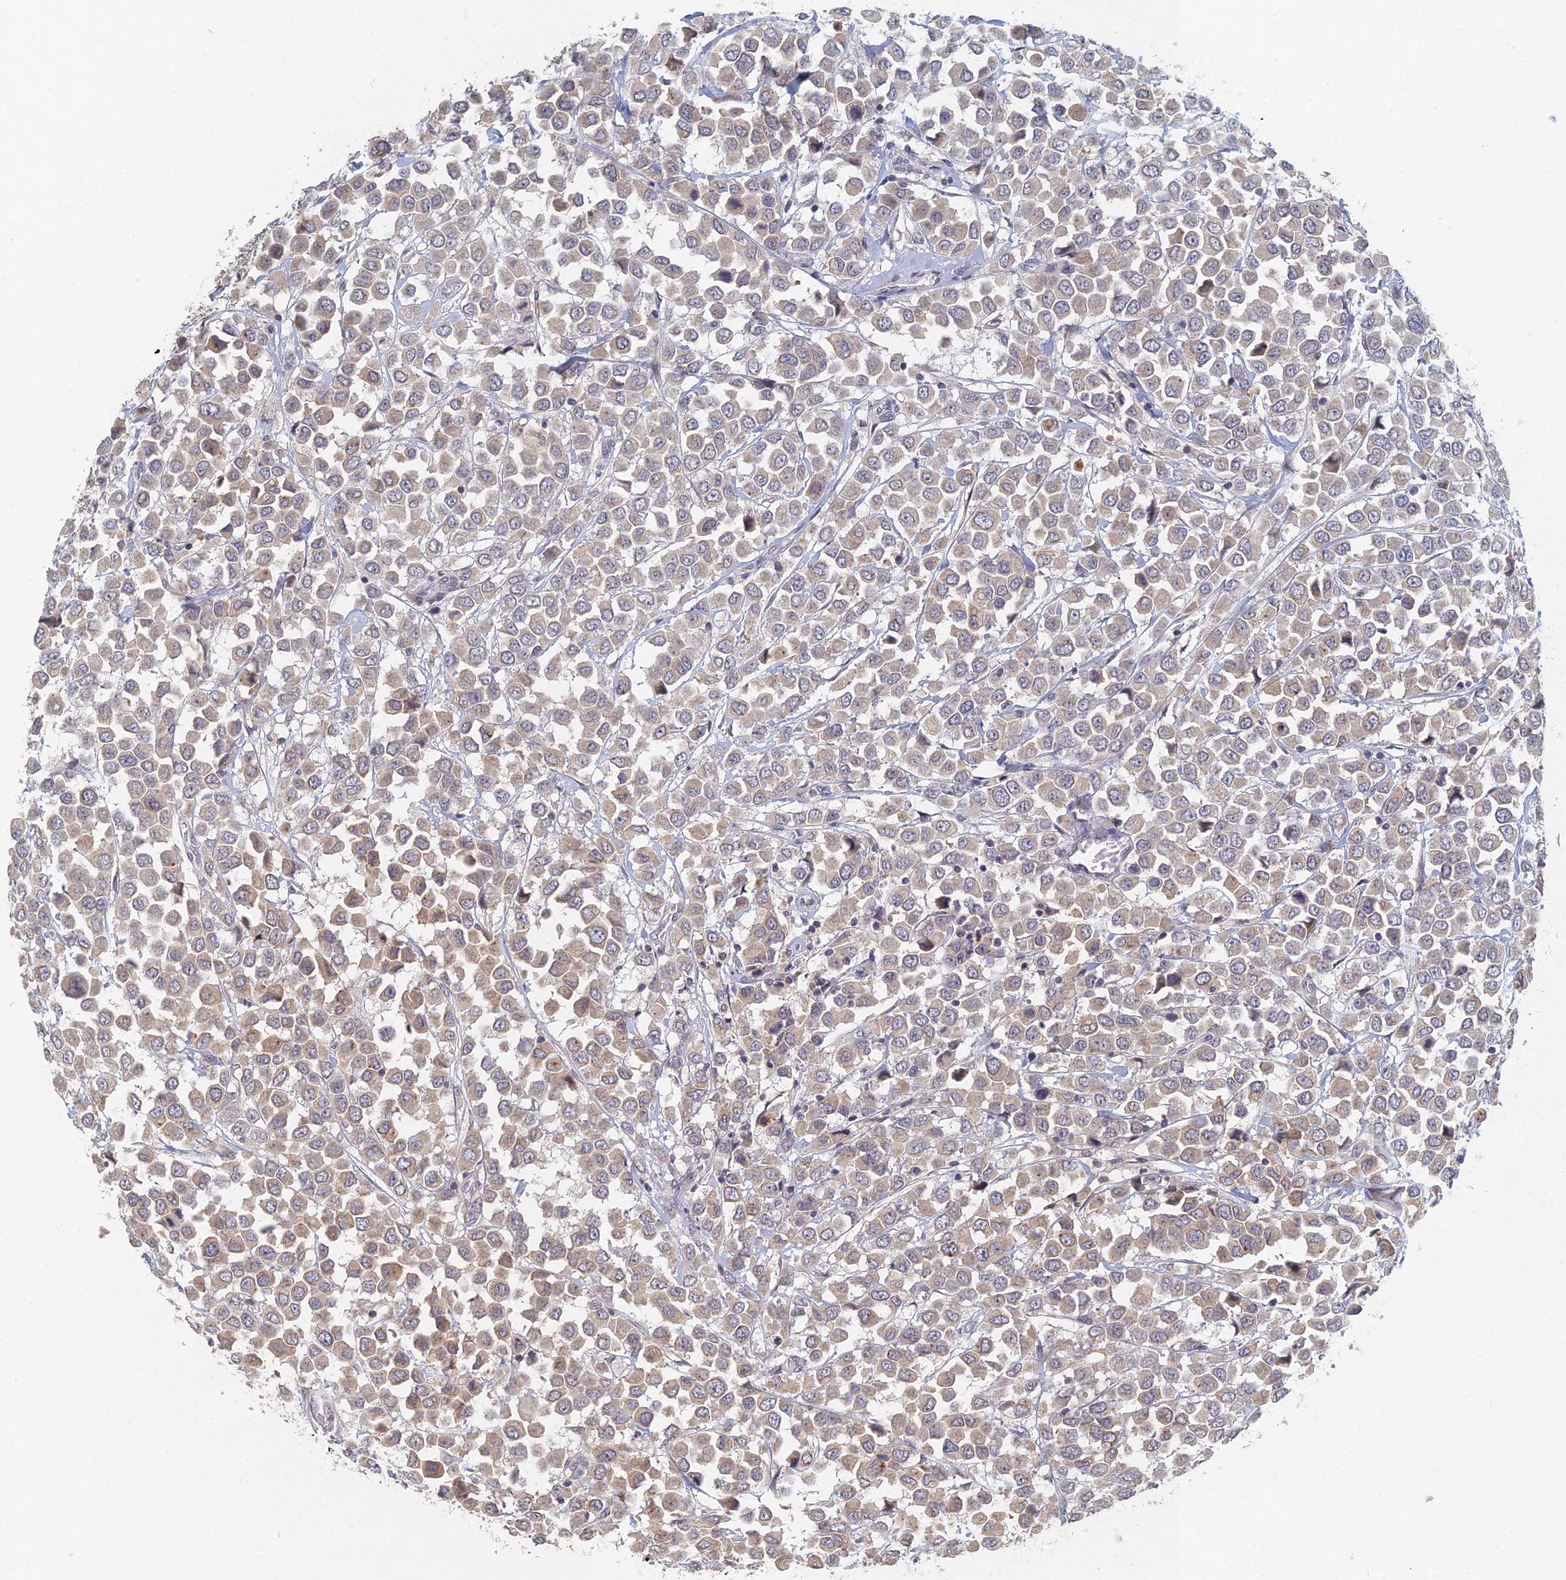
{"staining": {"intensity": "weak", "quantity": ">75%", "location": "cytoplasmic/membranous"}, "tissue": "breast cancer", "cell_type": "Tumor cells", "image_type": "cancer", "snomed": [{"axis": "morphology", "description": "Duct carcinoma"}, {"axis": "topography", "description": "Breast"}], "caption": "Weak cytoplasmic/membranous staining for a protein is appreciated in about >75% of tumor cells of intraductal carcinoma (breast) using immunohistochemistry (IHC).", "gene": "GNA15", "patient": {"sex": "female", "age": 61}}